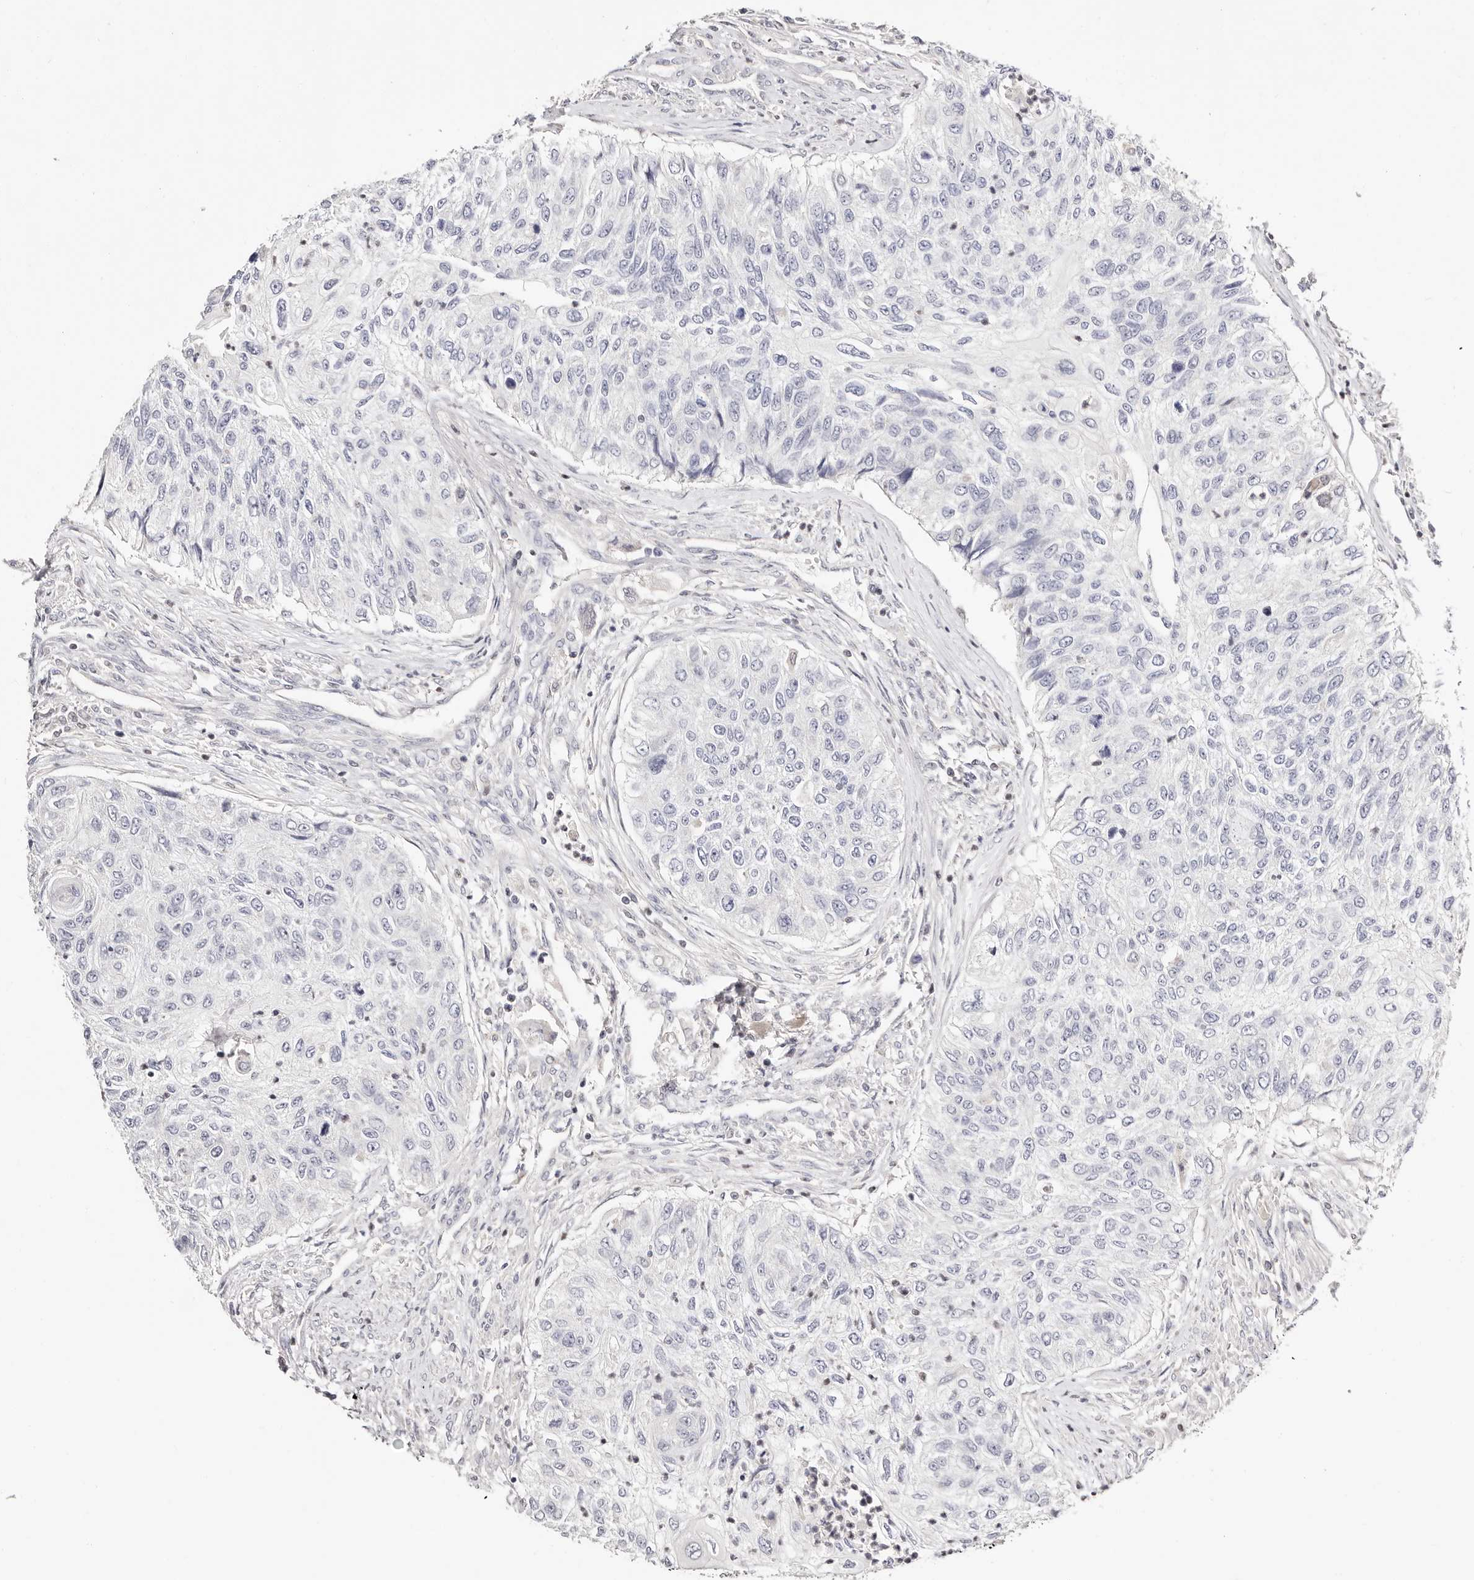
{"staining": {"intensity": "negative", "quantity": "none", "location": "none"}, "tissue": "urothelial cancer", "cell_type": "Tumor cells", "image_type": "cancer", "snomed": [{"axis": "morphology", "description": "Urothelial carcinoma, High grade"}, {"axis": "topography", "description": "Urinary bladder"}], "caption": "The IHC micrograph has no significant expression in tumor cells of urothelial carcinoma (high-grade) tissue. (Brightfield microscopy of DAB IHC at high magnification).", "gene": "STAT5A", "patient": {"sex": "female", "age": 60}}